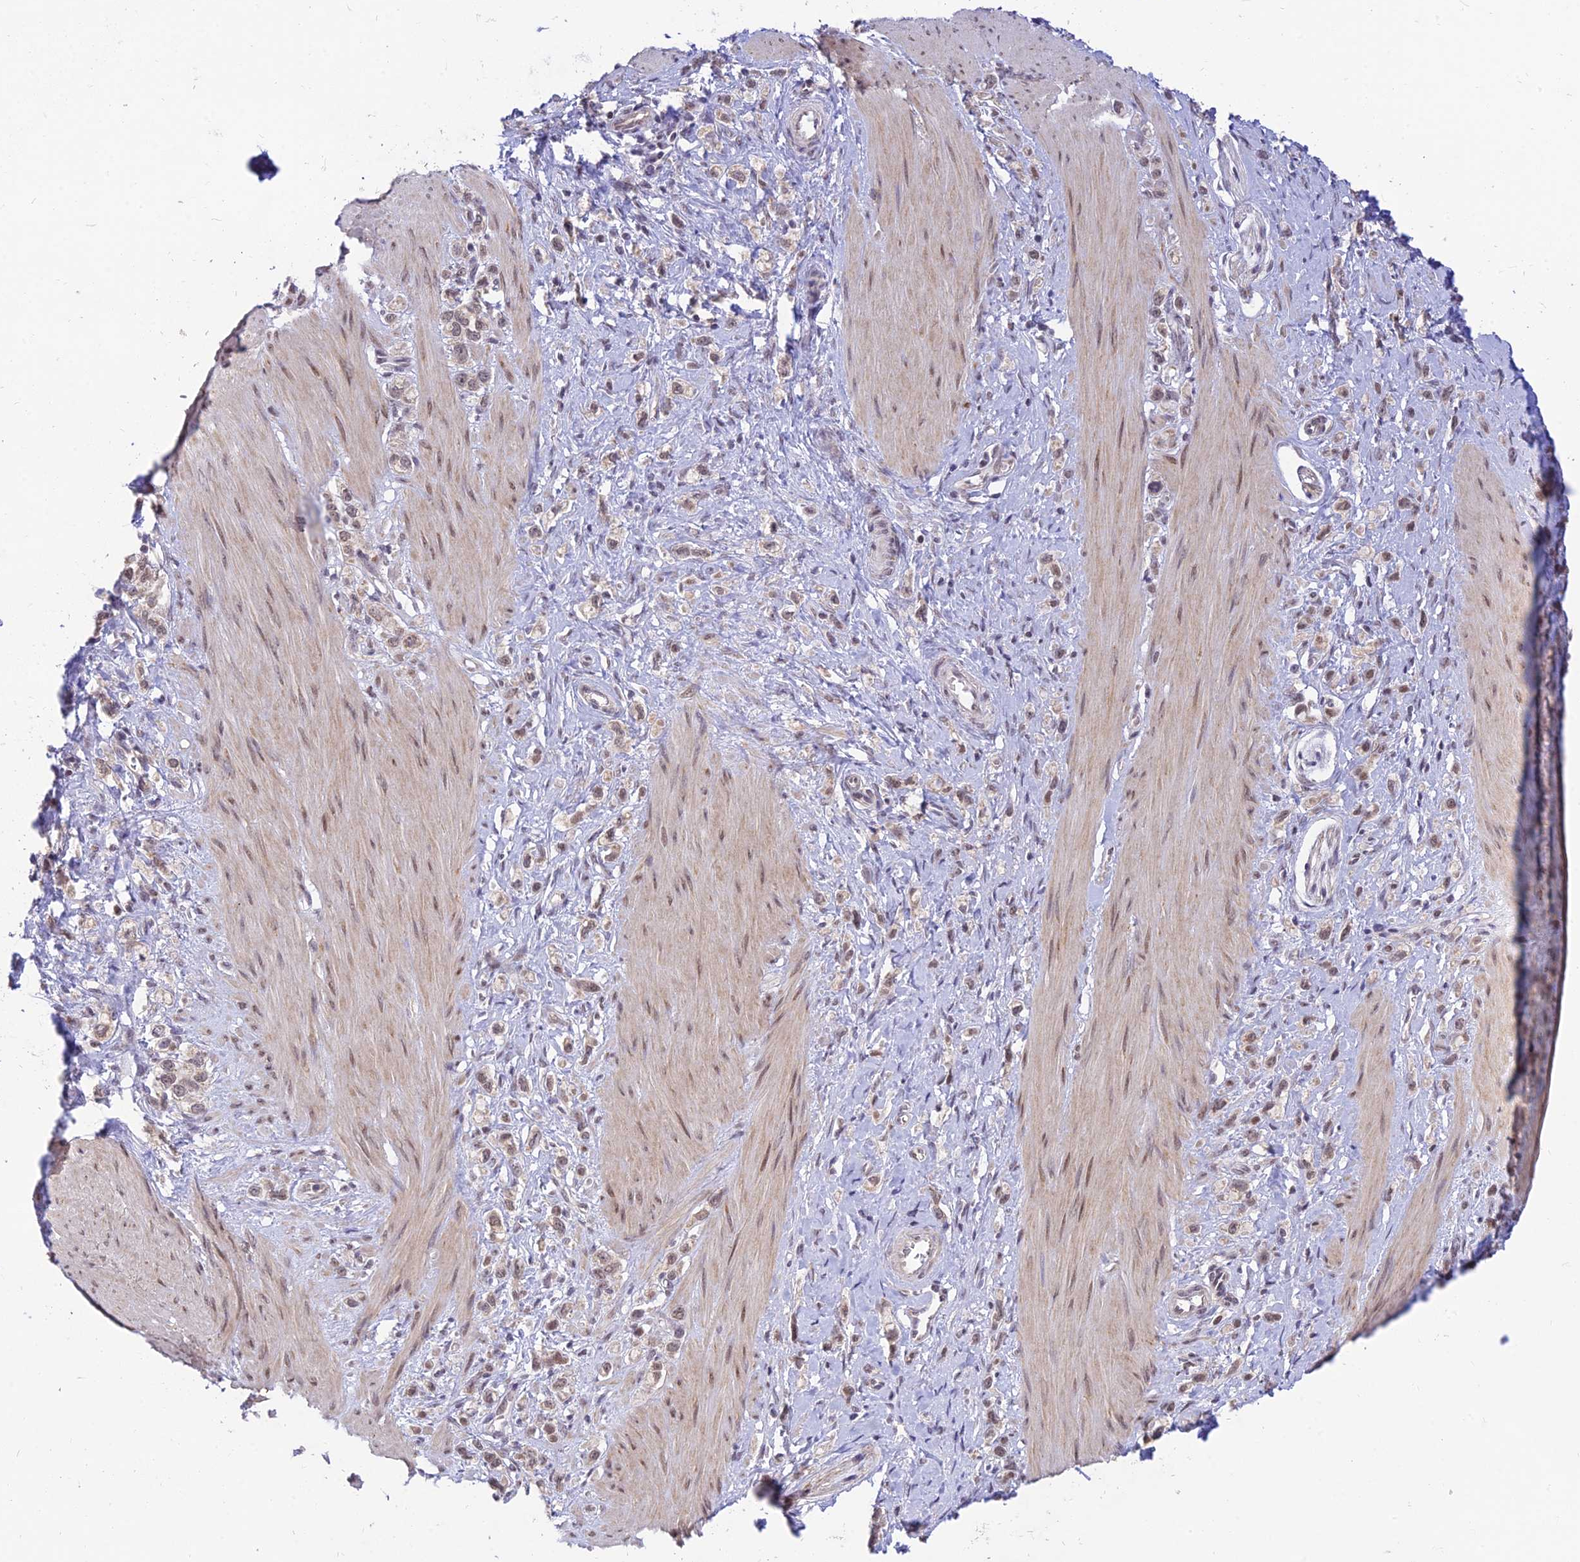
{"staining": {"intensity": "weak", "quantity": ">75%", "location": "nuclear"}, "tissue": "stomach cancer", "cell_type": "Tumor cells", "image_type": "cancer", "snomed": [{"axis": "morphology", "description": "Adenocarcinoma, NOS"}, {"axis": "topography", "description": "Stomach"}], "caption": "There is low levels of weak nuclear positivity in tumor cells of stomach cancer (adenocarcinoma), as demonstrated by immunohistochemical staining (brown color).", "gene": "MICOS13", "patient": {"sex": "female", "age": 65}}